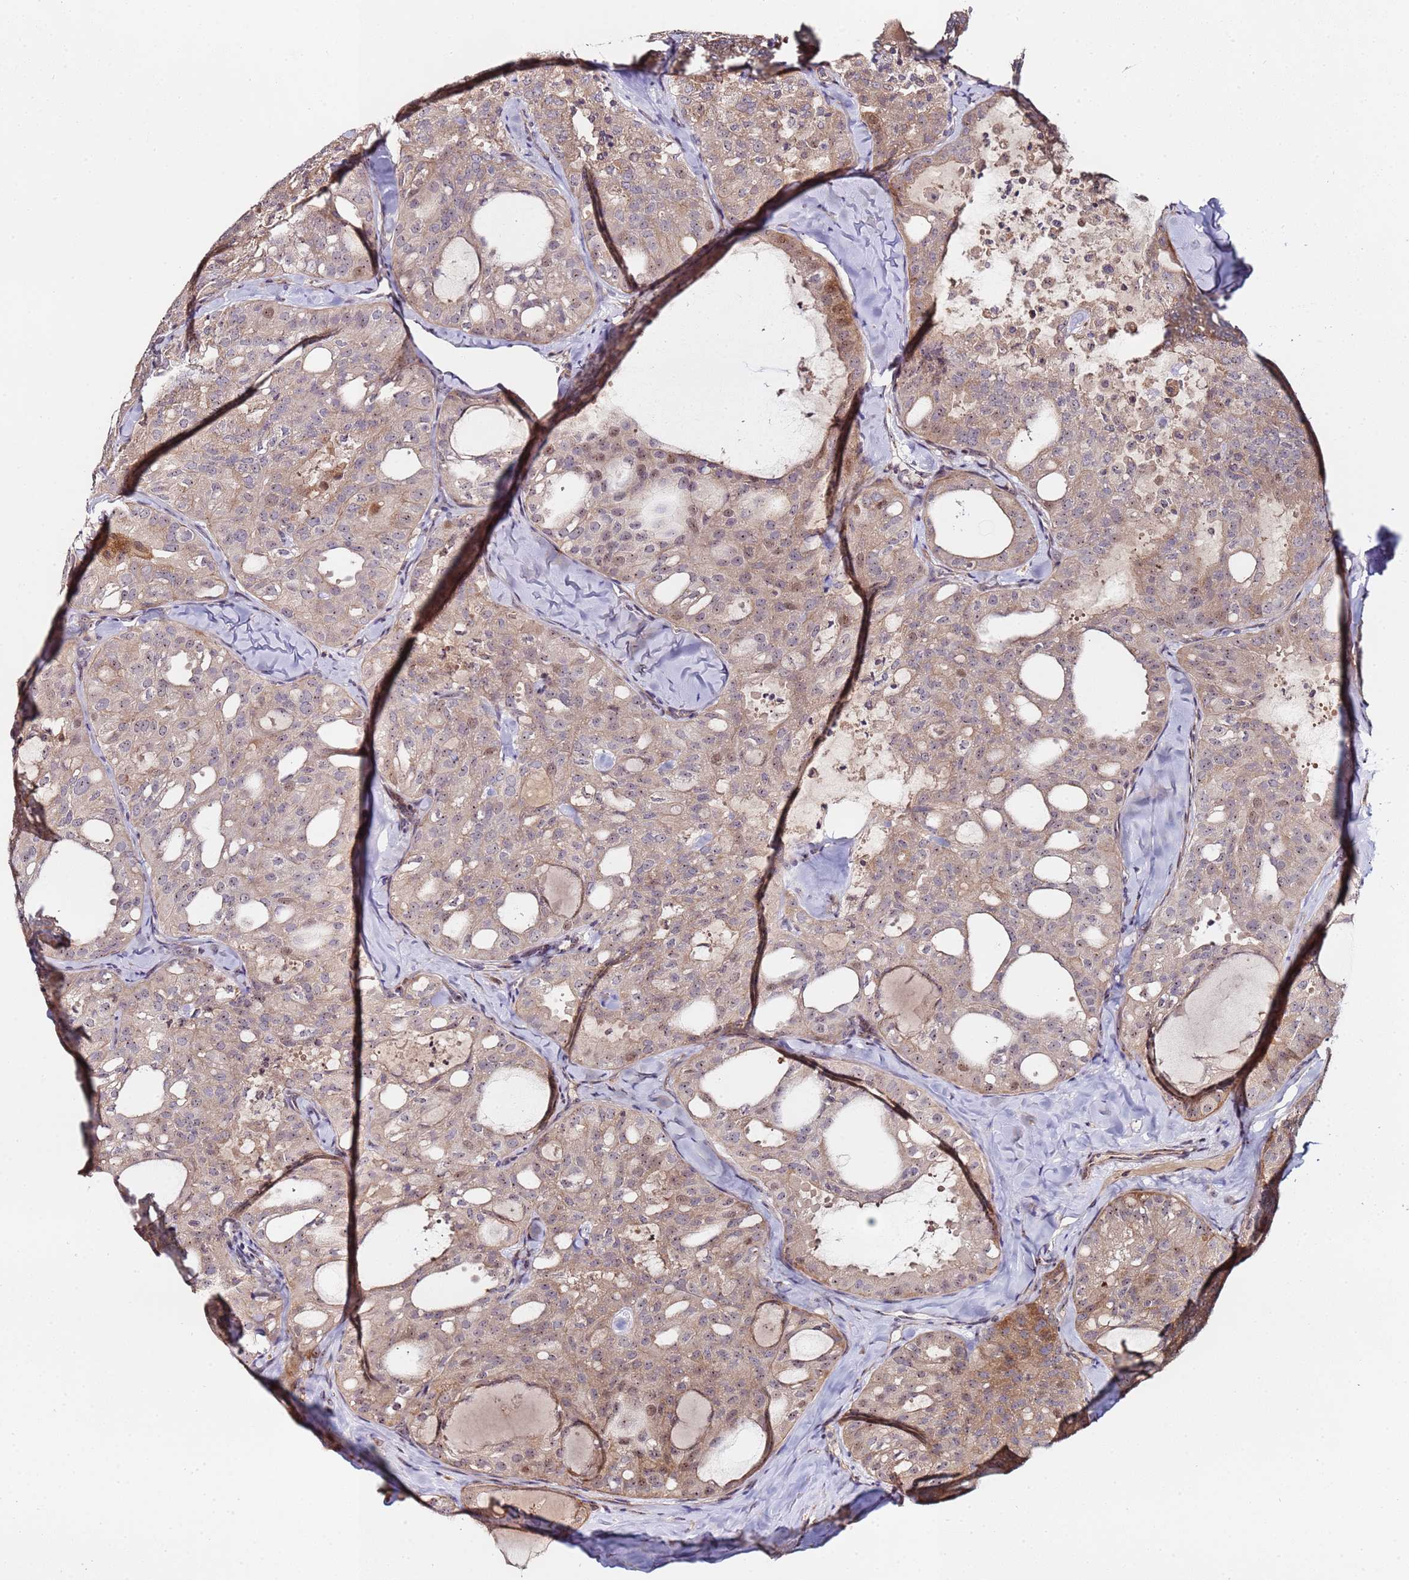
{"staining": {"intensity": "moderate", "quantity": "25%-75%", "location": "cytoplasmic/membranous,nuclear"}, "tissue": "thyroid cancer", "cell_type": "Tumor cells", "image_type": "cancer", "snomed": [{"axis": "morphology", "description": "Follicular adenoma carcinoma, NOS"}, {"axis": "topography", "description": "Thyroid gland"}], "caption": "Human thyroid cancer stained for a protein (brown) shows moderate cytoplasmic/membranous and nuclear positive staining in about 25%-75% of tumor cells.", "gene": "KRI1", "patient": {"sex": "male", "age": 75}}